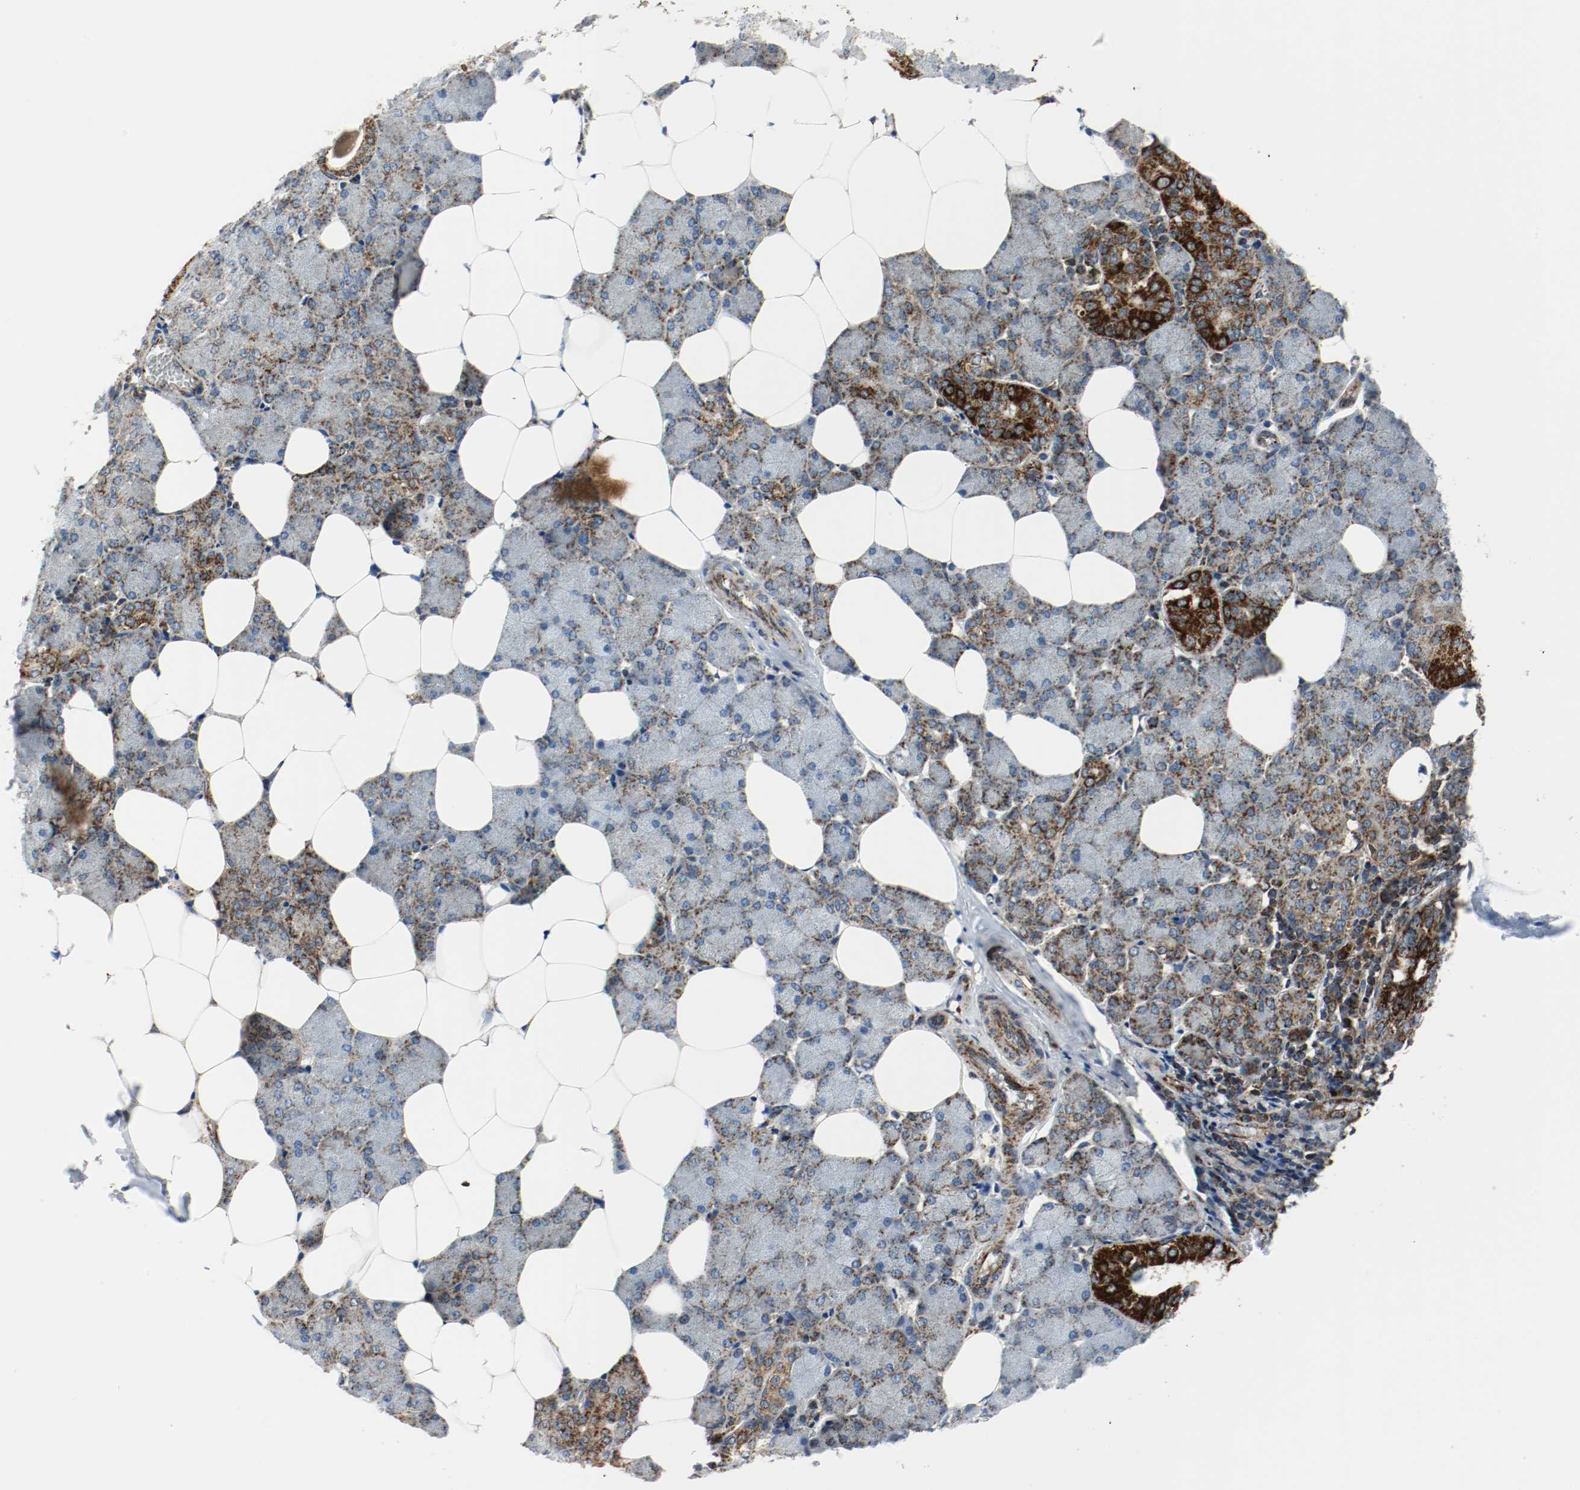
{"staining": {"intensity": "moderate", "quantity": ">75%", "location": "cytoplasmic/membranous"}, "tissue": "salivary gland", "cell_type": "Glandular cells", "image_type": "normal", "snomed": [{"axis": "morphology", "description": "Normal tissue, NOS"}, {"axis": "morphology", "description": "Adenoma, NOS"}, {"axis": "topography", "description": "Salivary gland"}], "caption": "Moderate cytoplasmic/membranous staining is present in approximately >75% of glandular cells in normal salivary gland.", "gene": "TXNRD1", "patient": {"sex": "female", "age": 32}}